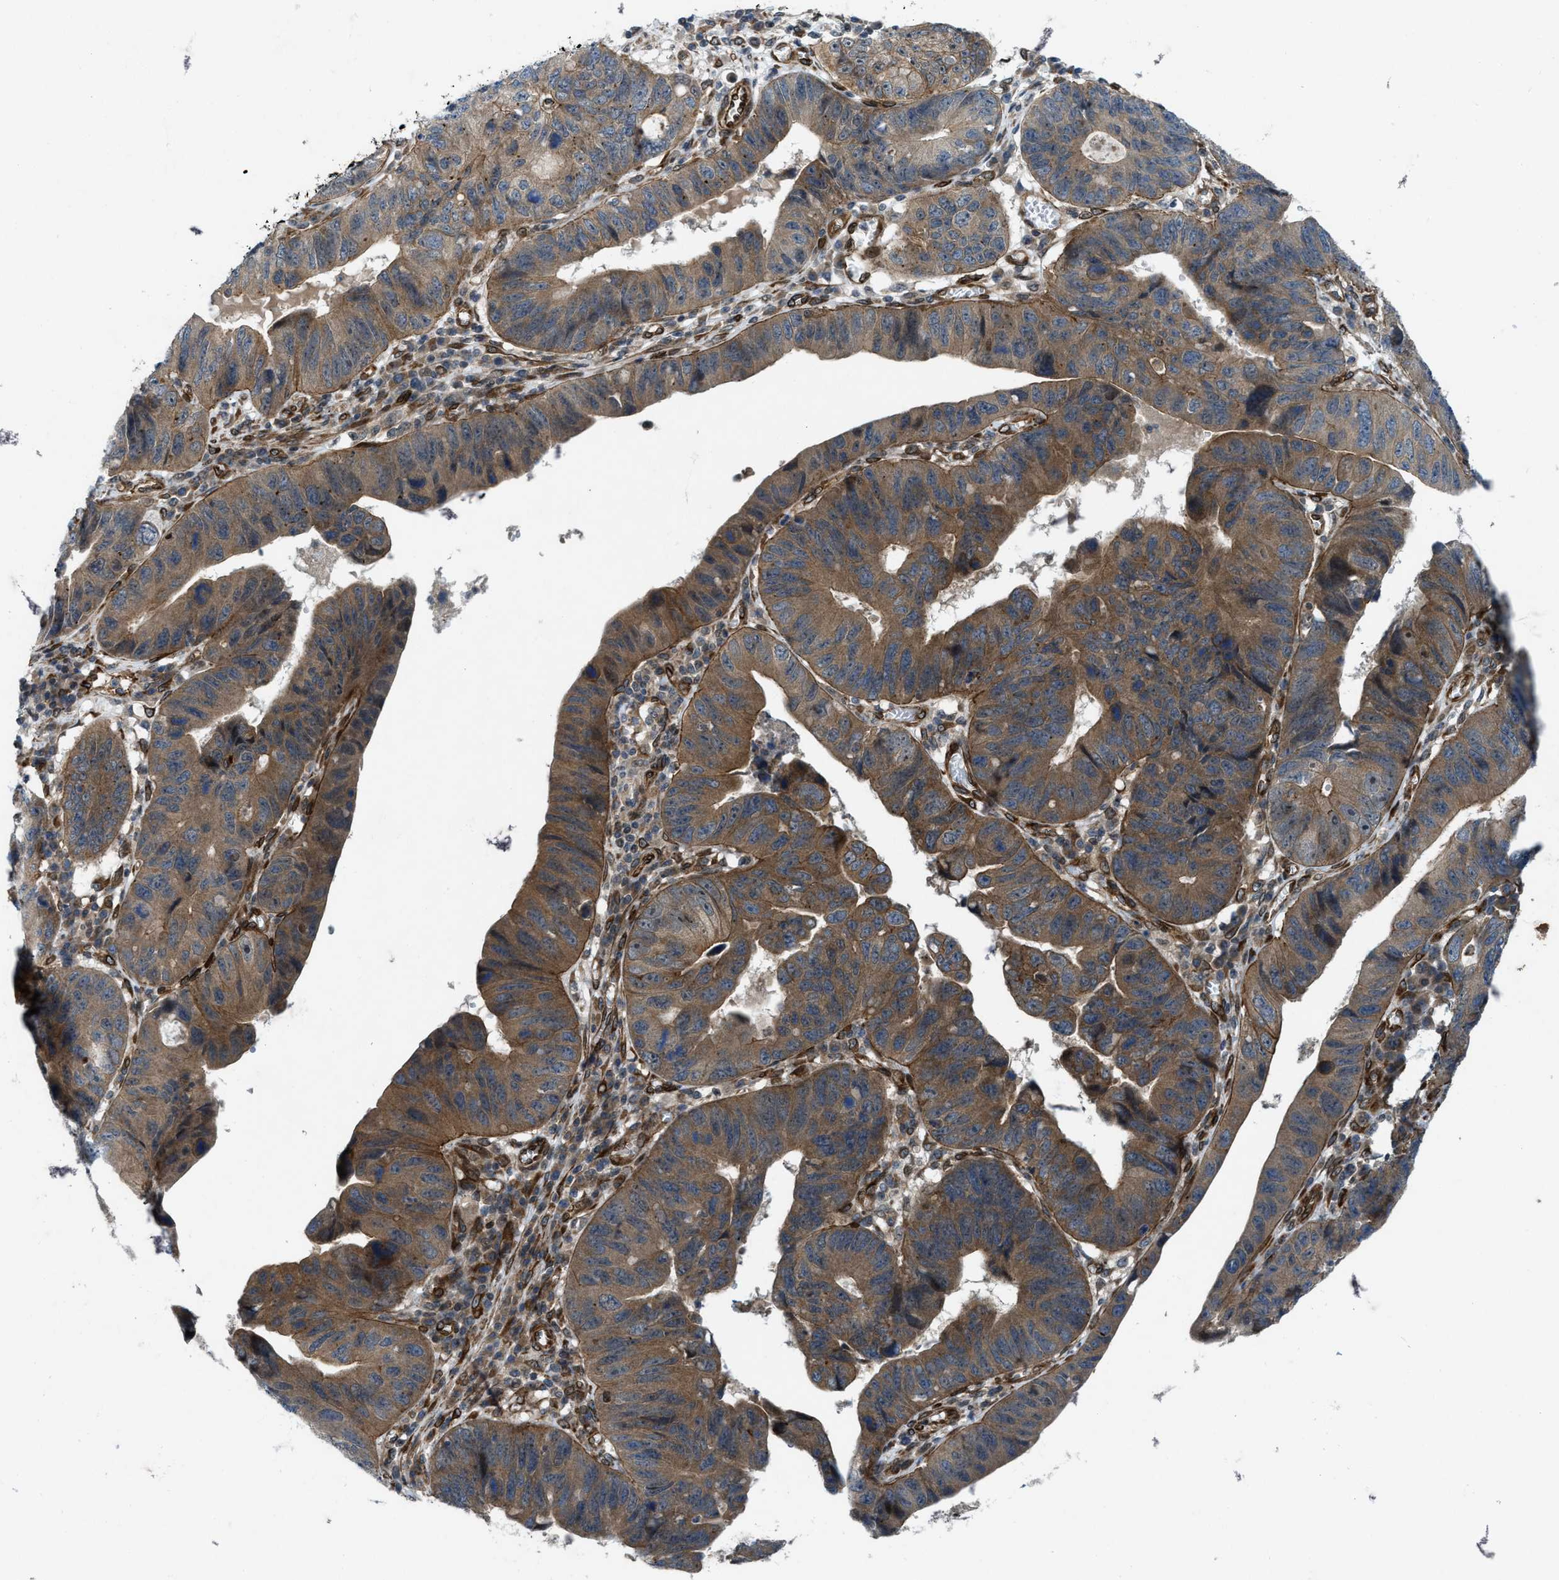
{"staining": {"intensity": "moderate", "quantity": ">75%", "location": "cytoplasmic/membranous"}, "tissue": "stomach cancer", "cell_type": "Tumor cells", "image_type": "cancer", "snomed": [{"axis": "morphology", "description": "Adenocarcinoma, NOS"}, {"axis": "topography", "description": "Stomach"}], "caption": "Immunohistochemical staining of human stomach cancer displays moderate cytoplasmic/membranous protein expression in approximately >75% of tumor cells.", "gene": "URGCP", "patient": {"sex": "male", "age": 59}}